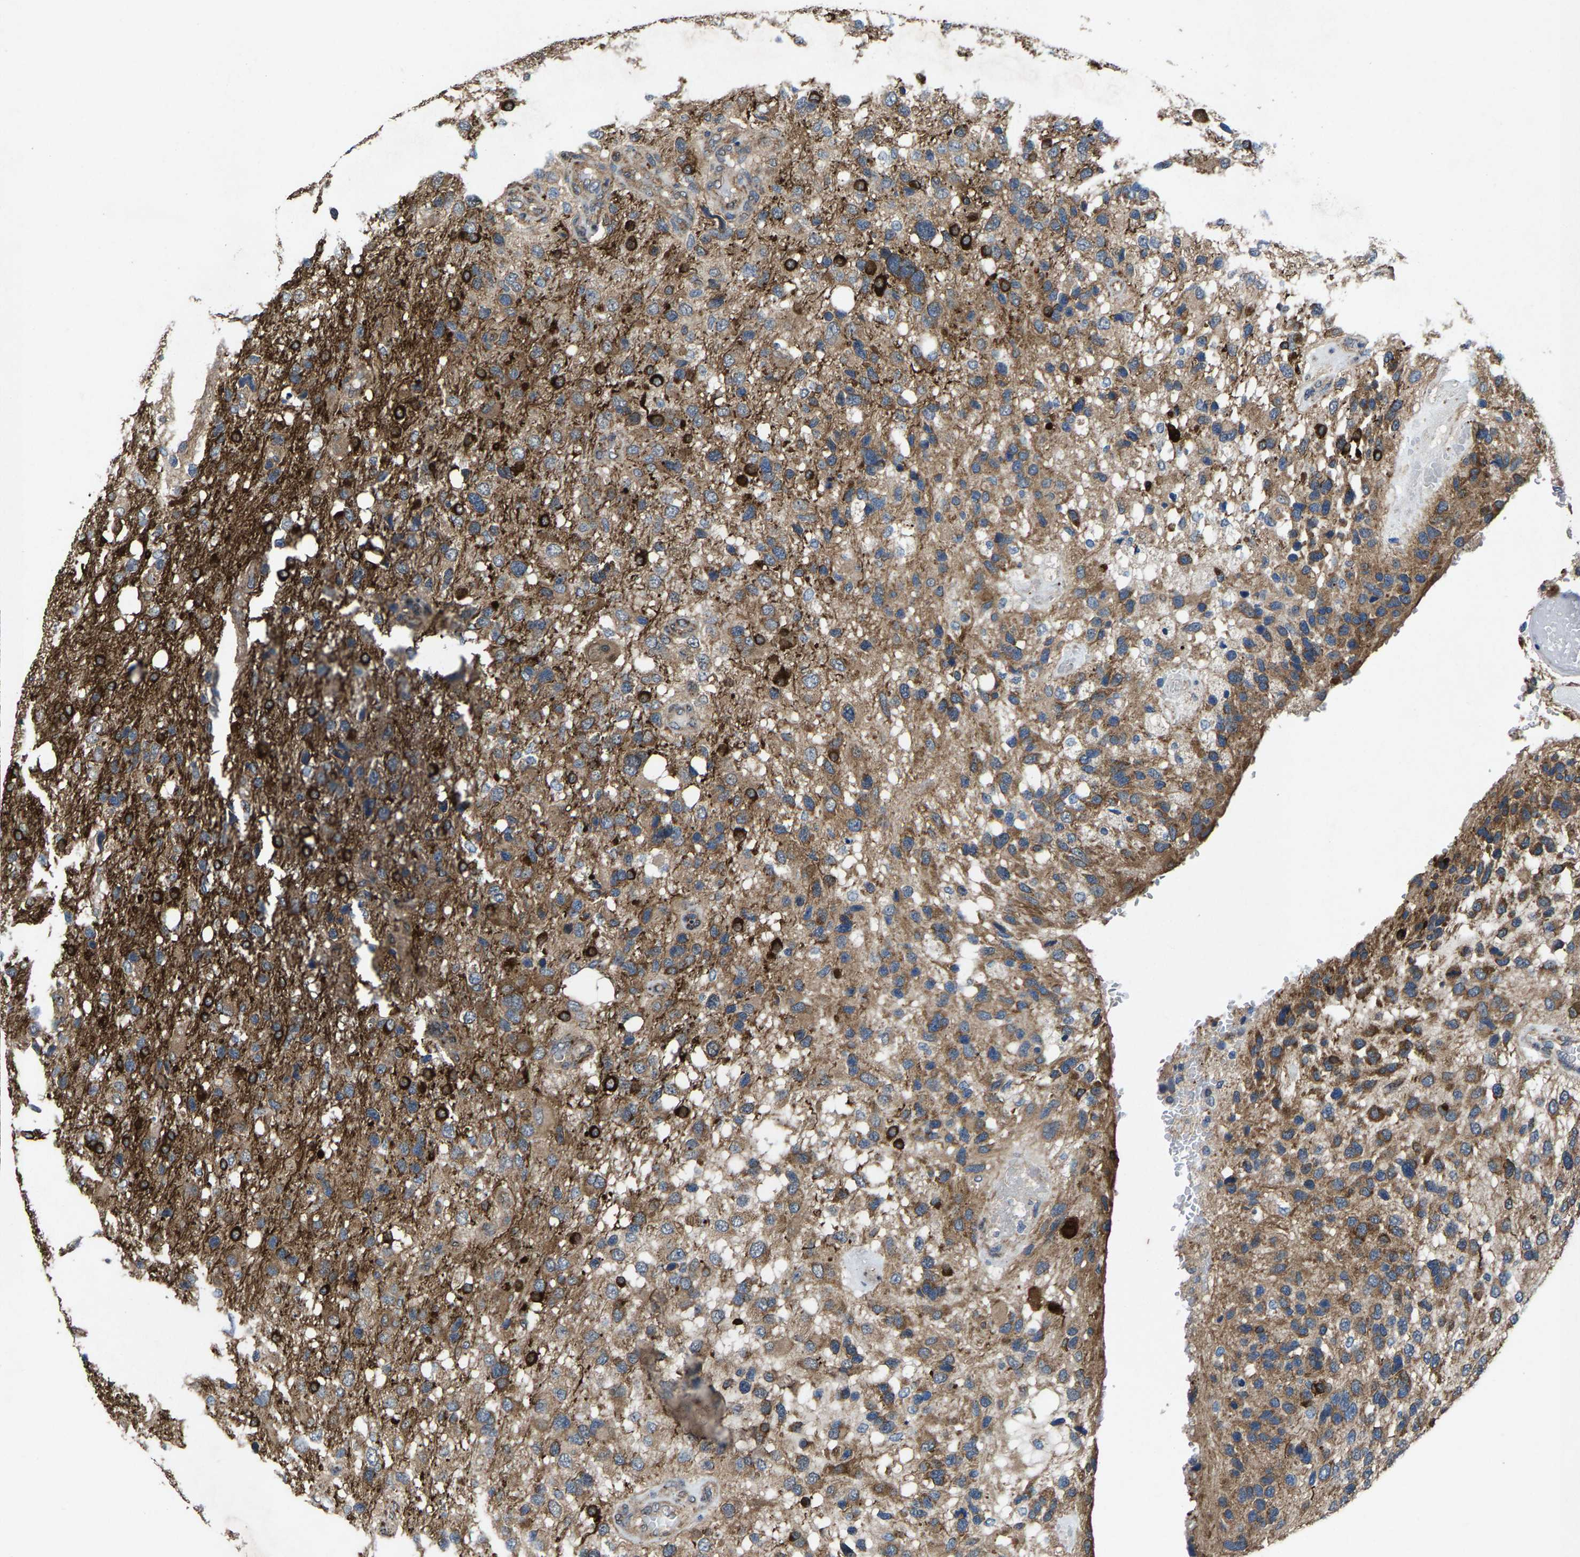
{"staining": {"intensity": "strong", "quantity": ">75%", "location": "cytoplasmic/membranous"}, "tissue": "glioma", "cell_type": "Tumor cells", "image_type": "cancer", "snomed": [{"axis": "morphology", "description": "Glioma, malignant, High grade"}, {"axis": "topography", "description": "Brain"}], "caption": "DAB (3,3'-diaminobenzidine) immunohistochemical staining of malignant glioma (high-grade) shows strong cytoplasmic/membranous protein expression in approximately >75% of tumor cells.", "gene": "PDP1", "patient": {"sex": "female", "age": 58}}